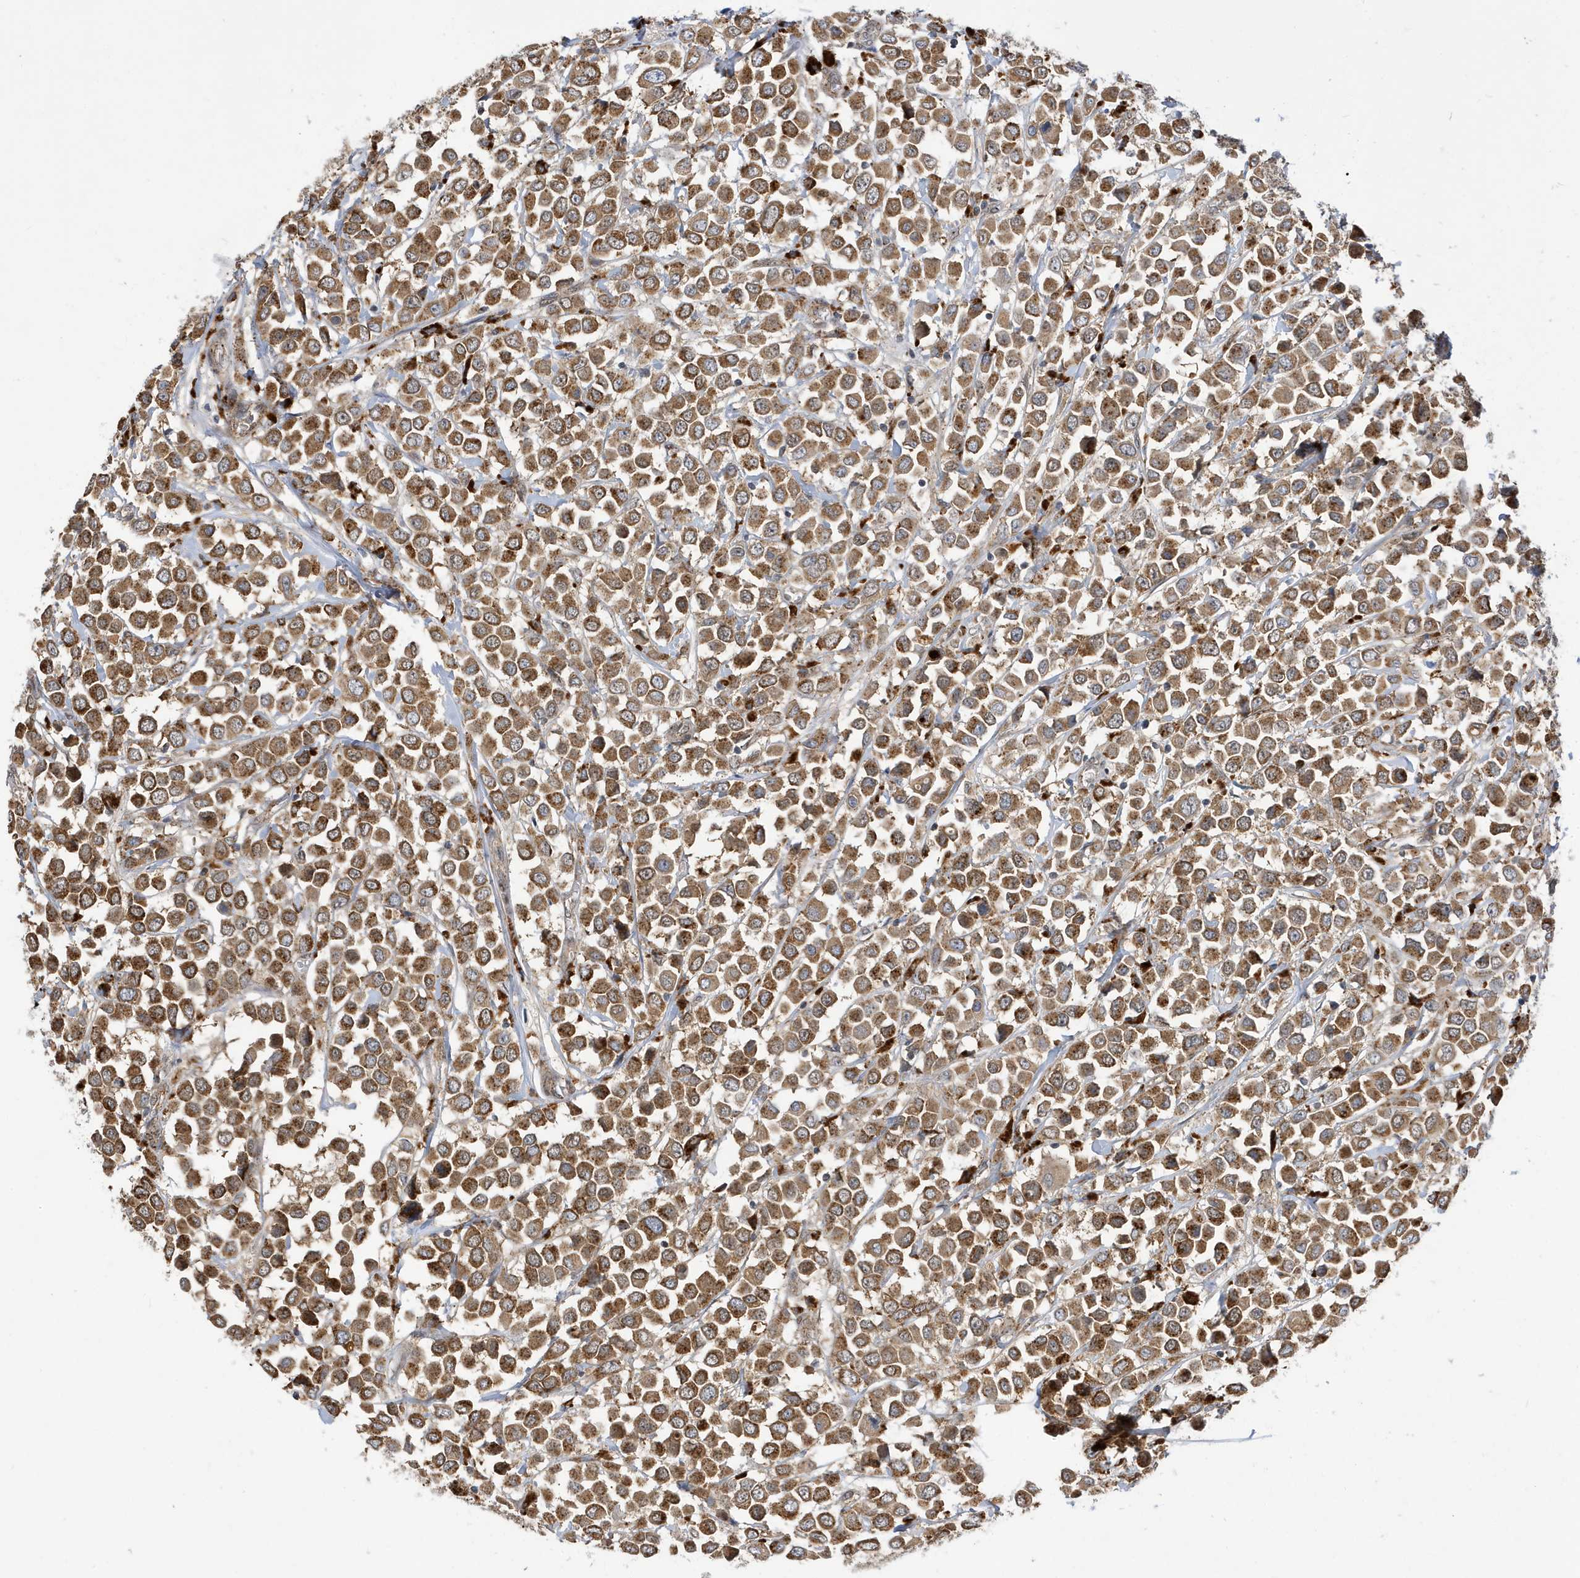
{"staining": {"intensity": "moderate", "quantity": ">75%", "location": "cytoplasmic/membranous"}, "tissue": "breast cancer", "cell_type": "Tumor cells", "image_type": "cancer", "snomed": [{"axis": "morphology", "description": "Duct carcinoma"}, {"axis": "topography", "description": "Breast"}], "caption": "Immunohistochemistry image of neoplastic tissue: human breast cancer (intraductal carcinoma) stained using IHC shows medium levels of moderate protein expression localized specifically in the cytoplasmic/membranous of tumor cells, appearing as a cytoplasmic/membranous brown color.", "gene": "ZNF507", "patient": {"sex": "female", "age": 61}}